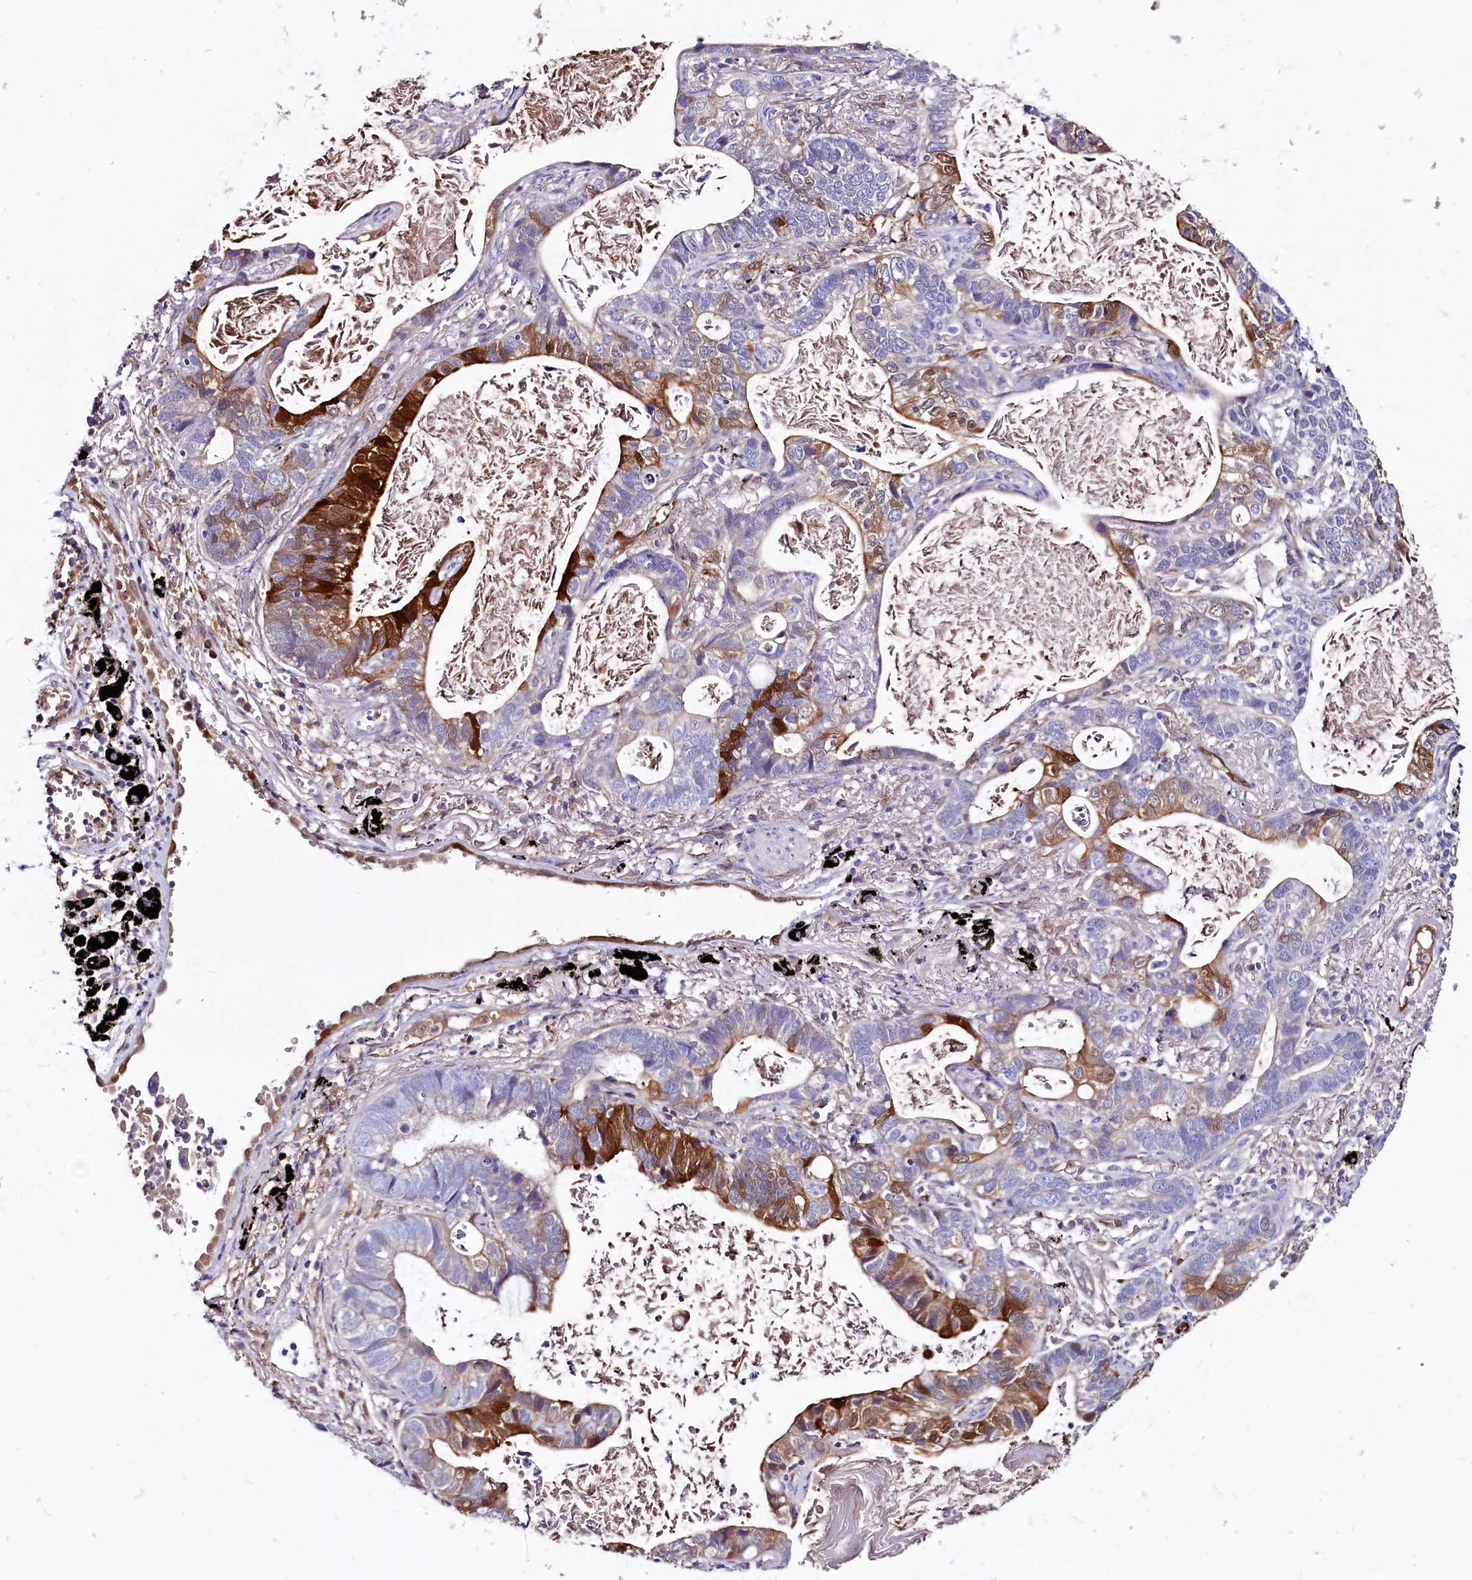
{"staining": {"intensity": "strong", "quantity": "<25%", "location": "cytoplasmic/membranous"}, "tissue": "lung cancer", "cell_type": "Tumor cells", "image_type": "cancer", "snomed": [{"axis": "morphology", "description": "Adenocarcinoma, NOS"}, {"axis": "topography", "description": "Lung"}], "caption": "Adenocarcinoma (lung) tissue demonstrates strong cytoplasmic/membranous expression in approximately <25% of tumor cells (Stains: DAB in brown, nuclei in blue, Microscopy: brightfield microscopy at high magnification).", "gene": "IL17RD", "patient": {"sex": "male", "age": 67}}